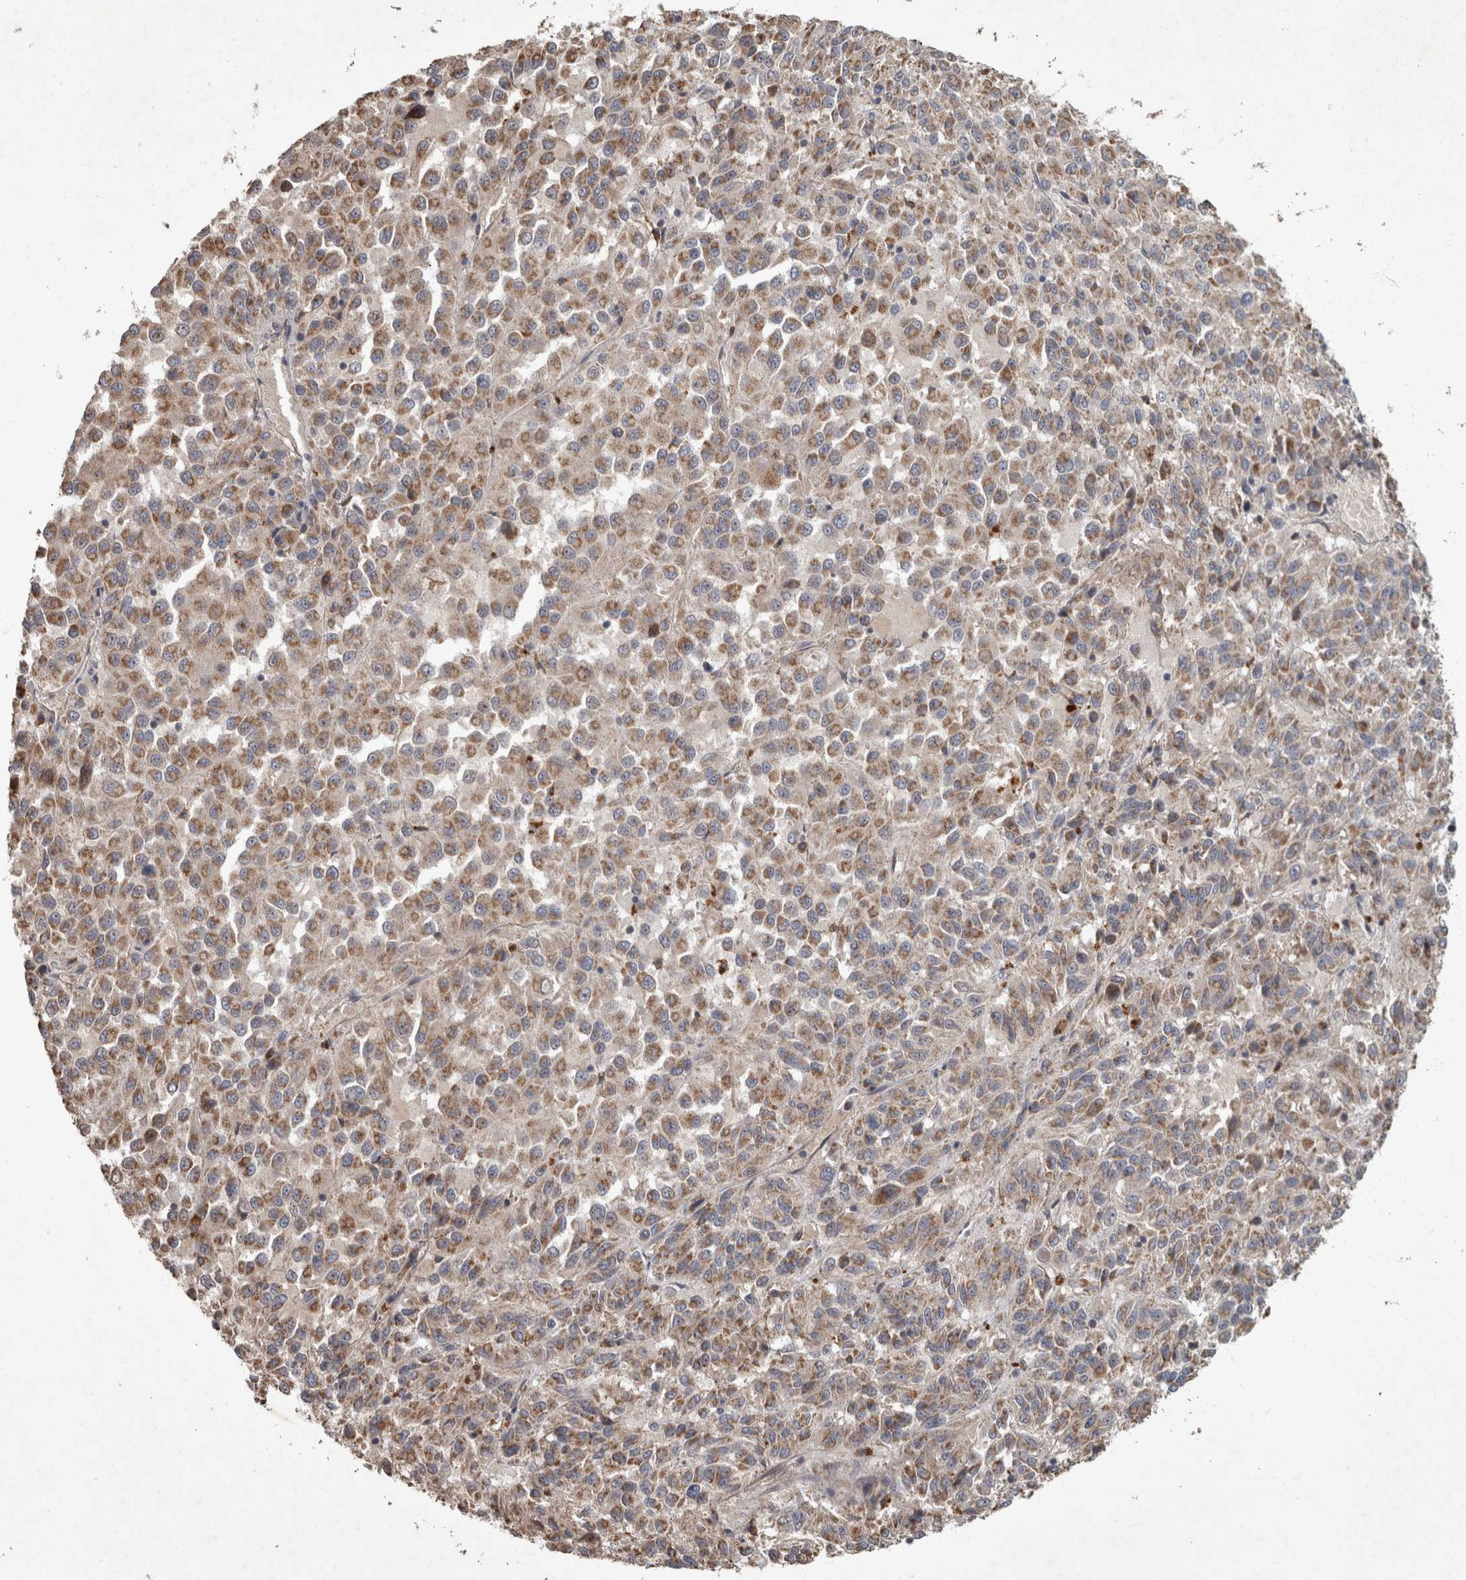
{"staining": {"intensity": "moderate", "quantity": ">75%", "location": "cytoplasmic/membranous"}, "tissue": "melanoma", "cell_type": "Tumor cells", "image_type": "cancer", "snomed": [{"axis": "morphology", "description": "Malignant melanoma, Metastatic site"}, {"axis": "topography", "description": "Lung"}], "caption": "This micrograph demonstrates immunohistochemistry (IHC) staining of human melanoma, with medium moderate cytoplasmic/membranous staining in approximately >75% of tumor cells.", "gene": "PPP1R3C", "patient": {"sex": "male", "age": 64}}